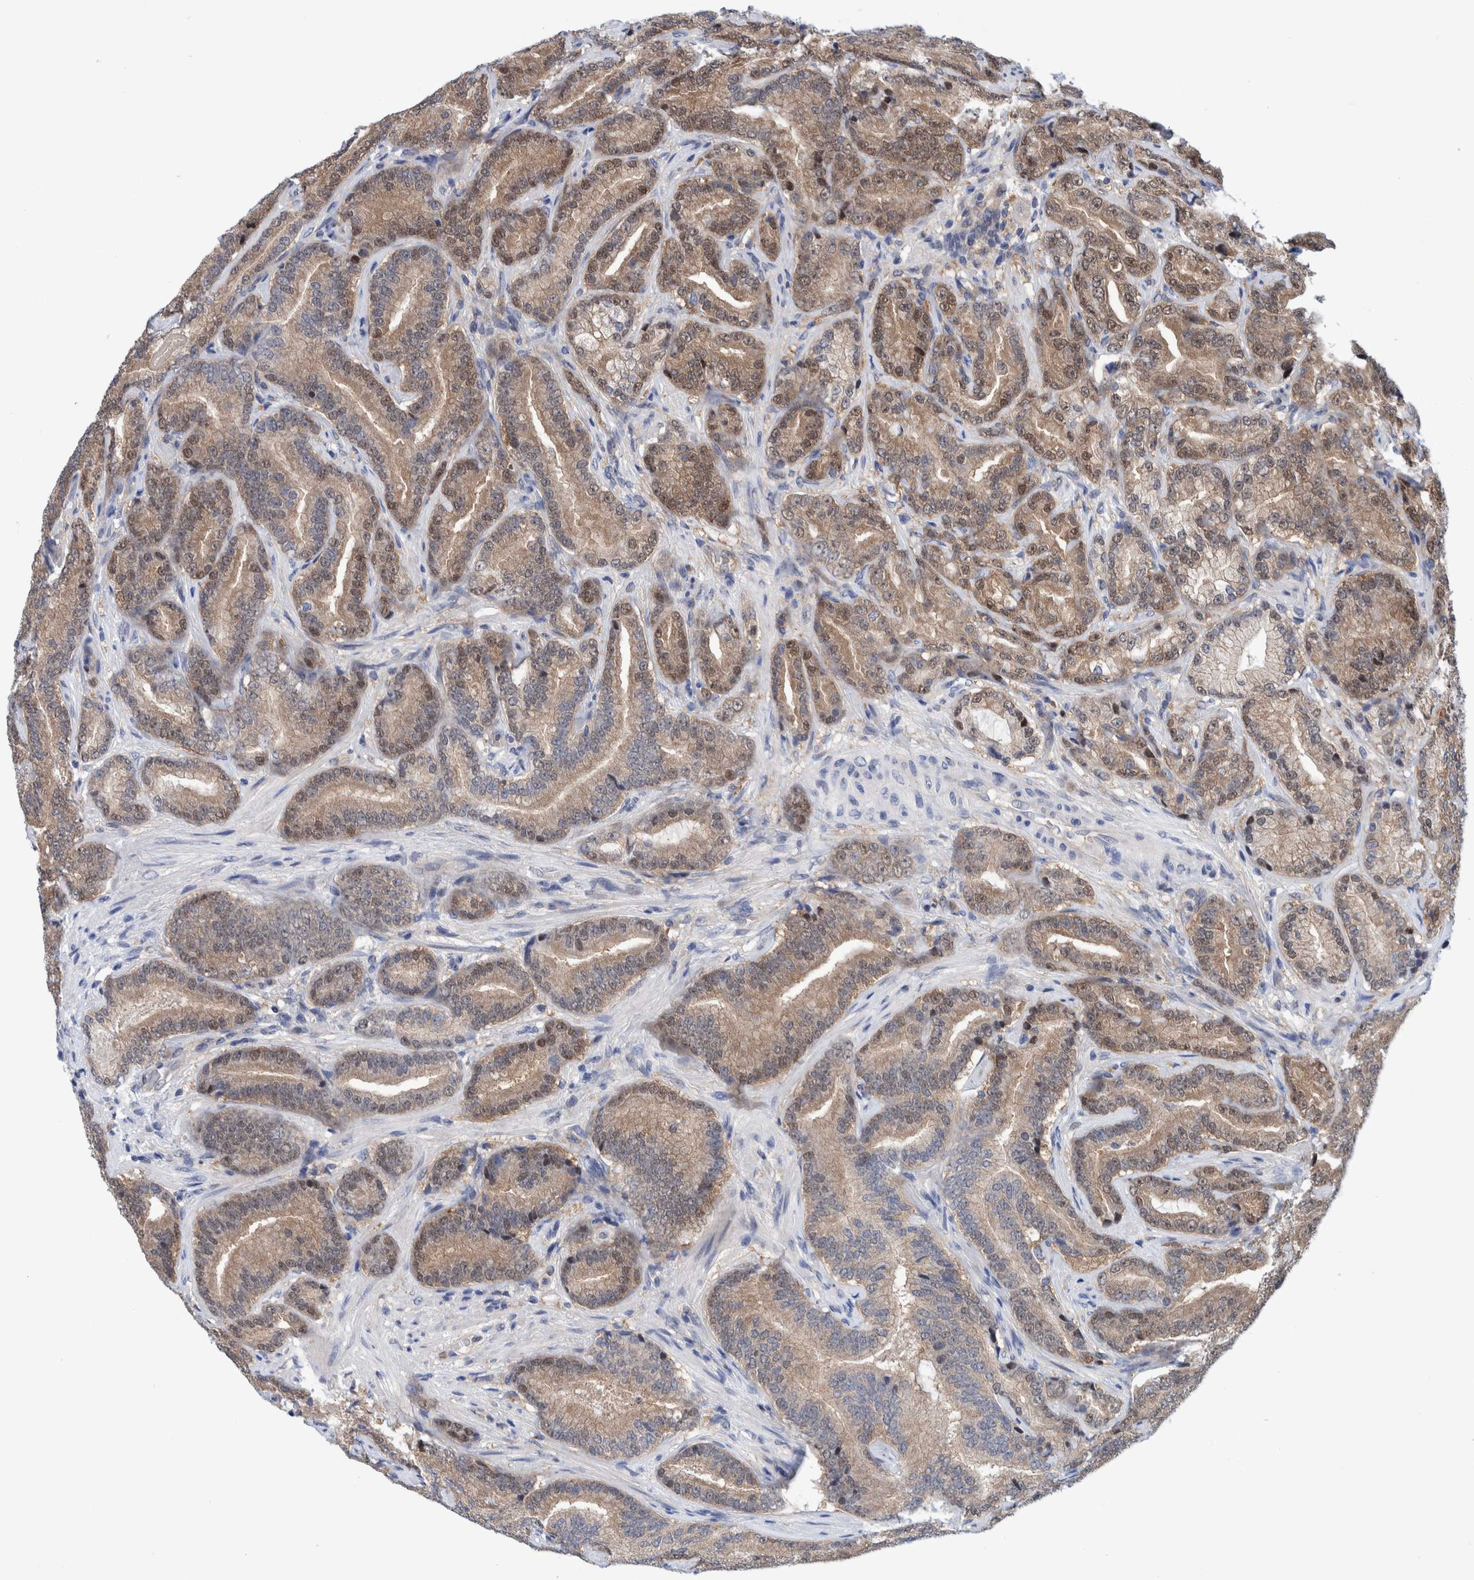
{"staining": {"intensity": "weak", "quantity": ">75%", "location": "cytoplasmic/membranous,nuclear"}, "tissue": "prostate cancer", "cell_type": "Tumor cells", "image_type": "cancer", "snomed": [{"axis": "morphology", "description": "Adenocarcinoma, High grade"}, {"axis": "topography", "description": "Prostate"}], "caption": "This image reveals prostate adenocarcinoma (high-grade) stained with IHC to label a protein in brown. The cytoplasmic/membranous and nuclear of tumor cells show weak positivity for the protein. Nuclei are counter-stained blue.", "gene": "PFAS", "patient": {"sex": "male", "age": 55}}